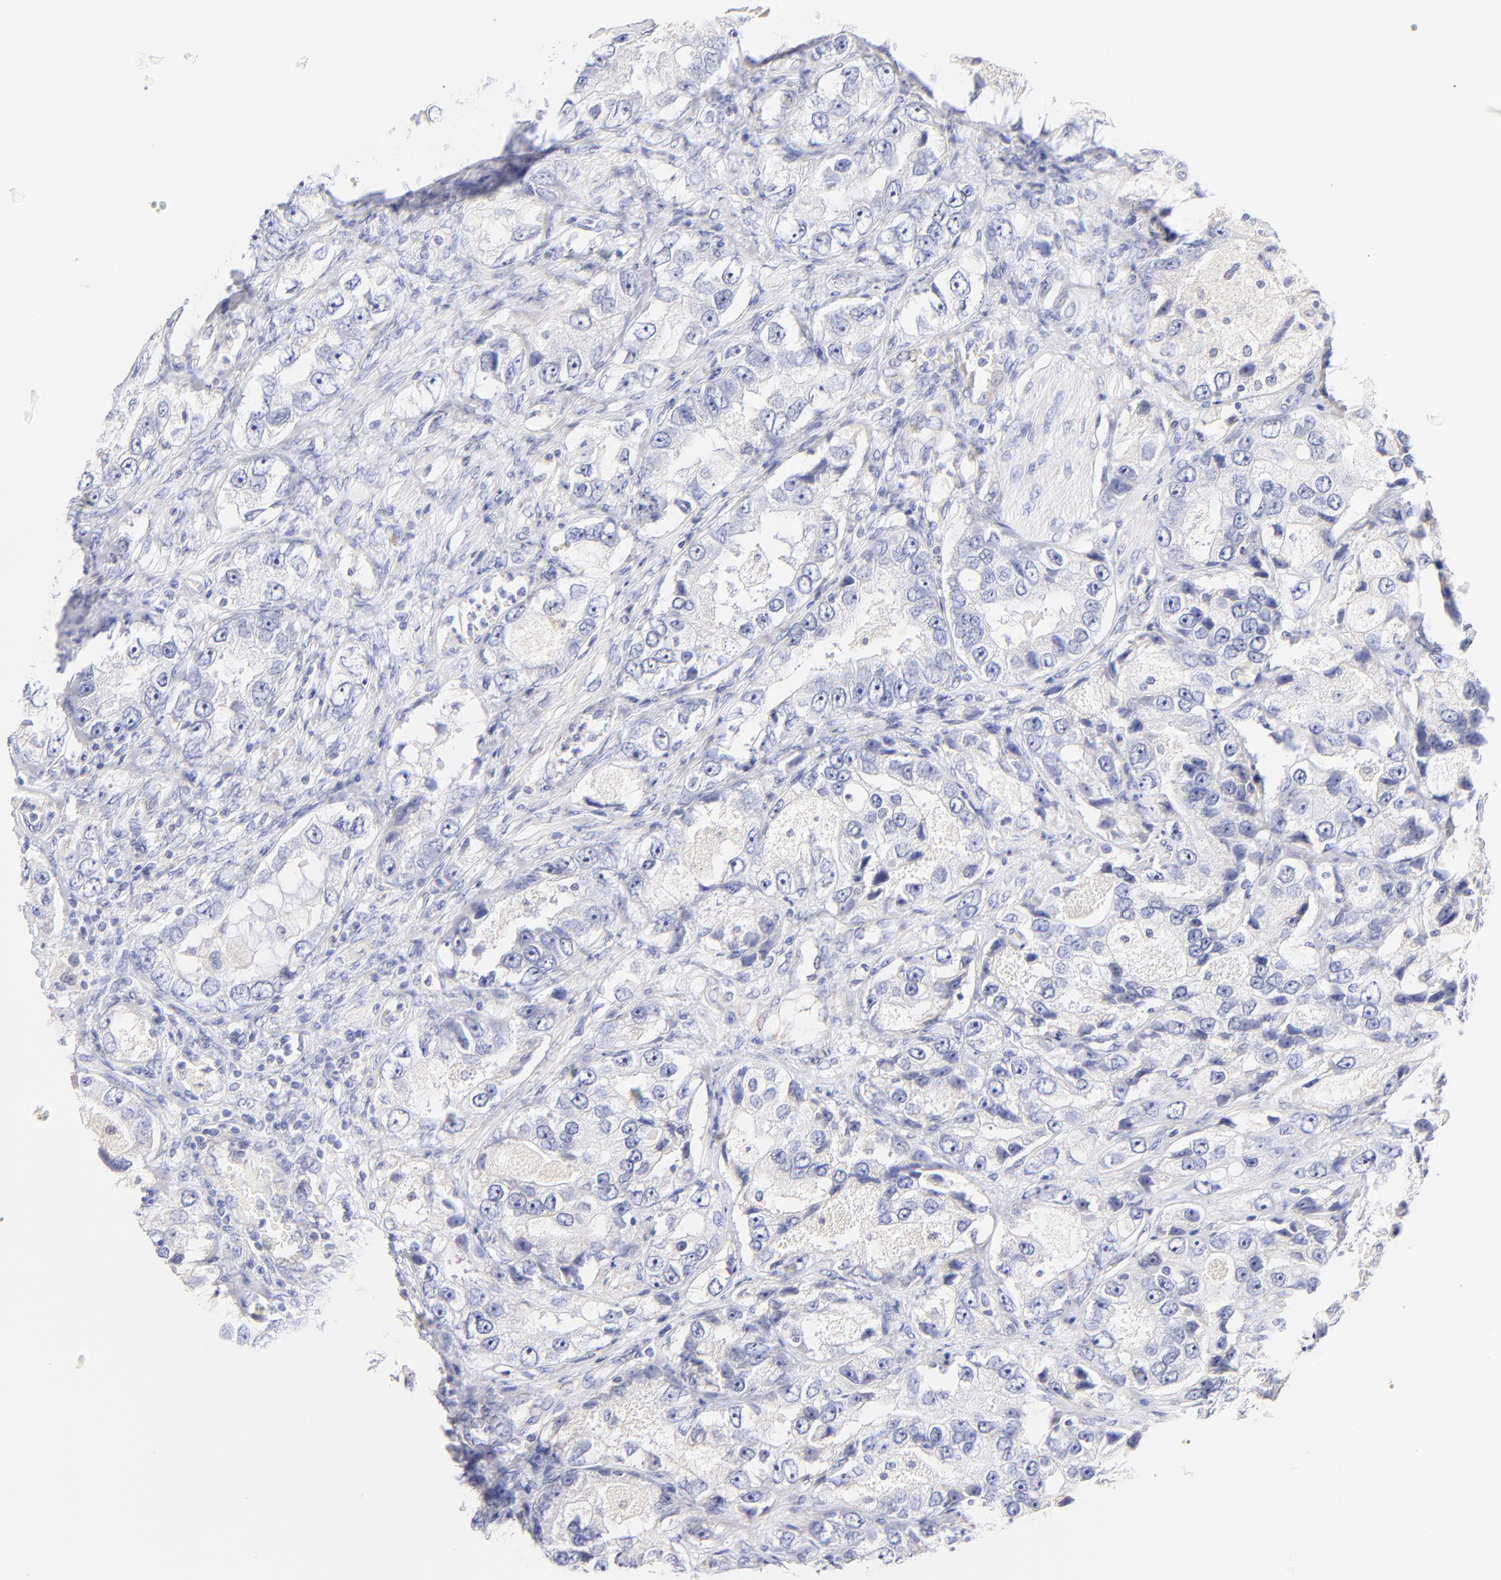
{"staining": {"intensity": "negative", "quantity": "none", "location": "none"}, "tissue": "prostate cancer", "cell_type": "Tumor cells", "image_type": "cancer", "snomed": [{"axis": "morphology", "description": "Adenocarcinoma, High grade"}, {"axis": "topography", "description": "Prostate"}], "caption": "High magnification brightfield microscopy of prostate cancer stained with DAB (brown) and counterstained with hematoxylin (blue): tumor cells show no significant staining. The staining is performed using DAB (3,3'-diaminobenzidine) brown chromogen with nuclei counter-stained in using hematoxylin.", "gene": "ASB9", "patient": {"sex": "male", "age": 63}}